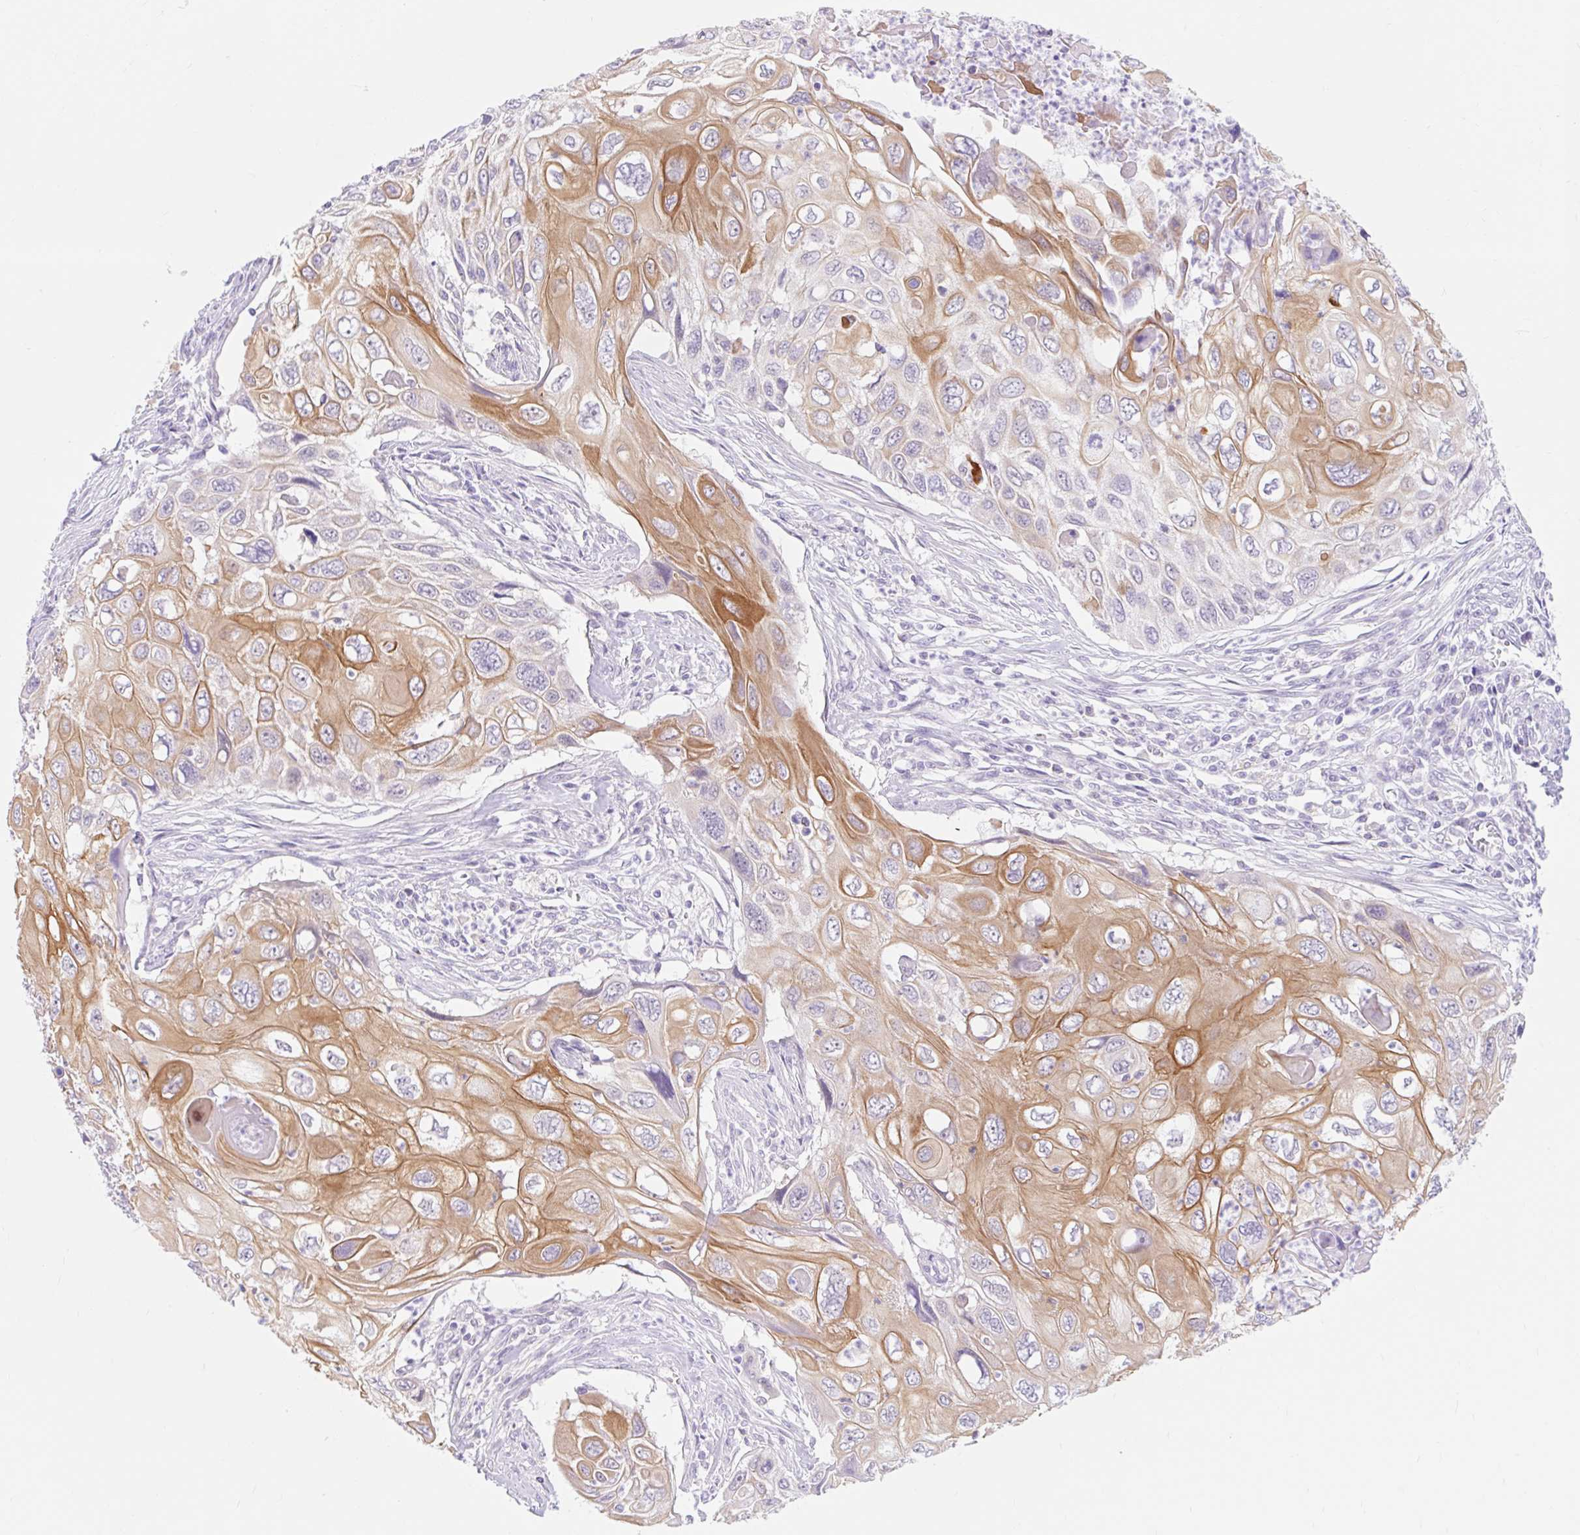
{"staining": {"intensity": "moderate", "quantity": "25%-75%", "location": "cytoplasmic/membranous"}, "tissue": "cervical cancer", "cell_type": "Tumor cells", "image_type": "cancer", "snomed": [{"axis": "morphology", "description": "Squamous cell carcinoma, NOS"}, {"axis": "topography", "description": "Cervix"}], "caption": "Squamous cell carcinoma (cervical) stained with immunohistochemistry exhibits moderate cytoplasmic/membranous staining in about 25%-75% of tumor cells. (DAB (3,3'-diaminobenzidine) IHC, brown staining for protein, blue staining for nuclei).", "gene": "ITPK1", "patient": {"sex": "female", "age": 70}}